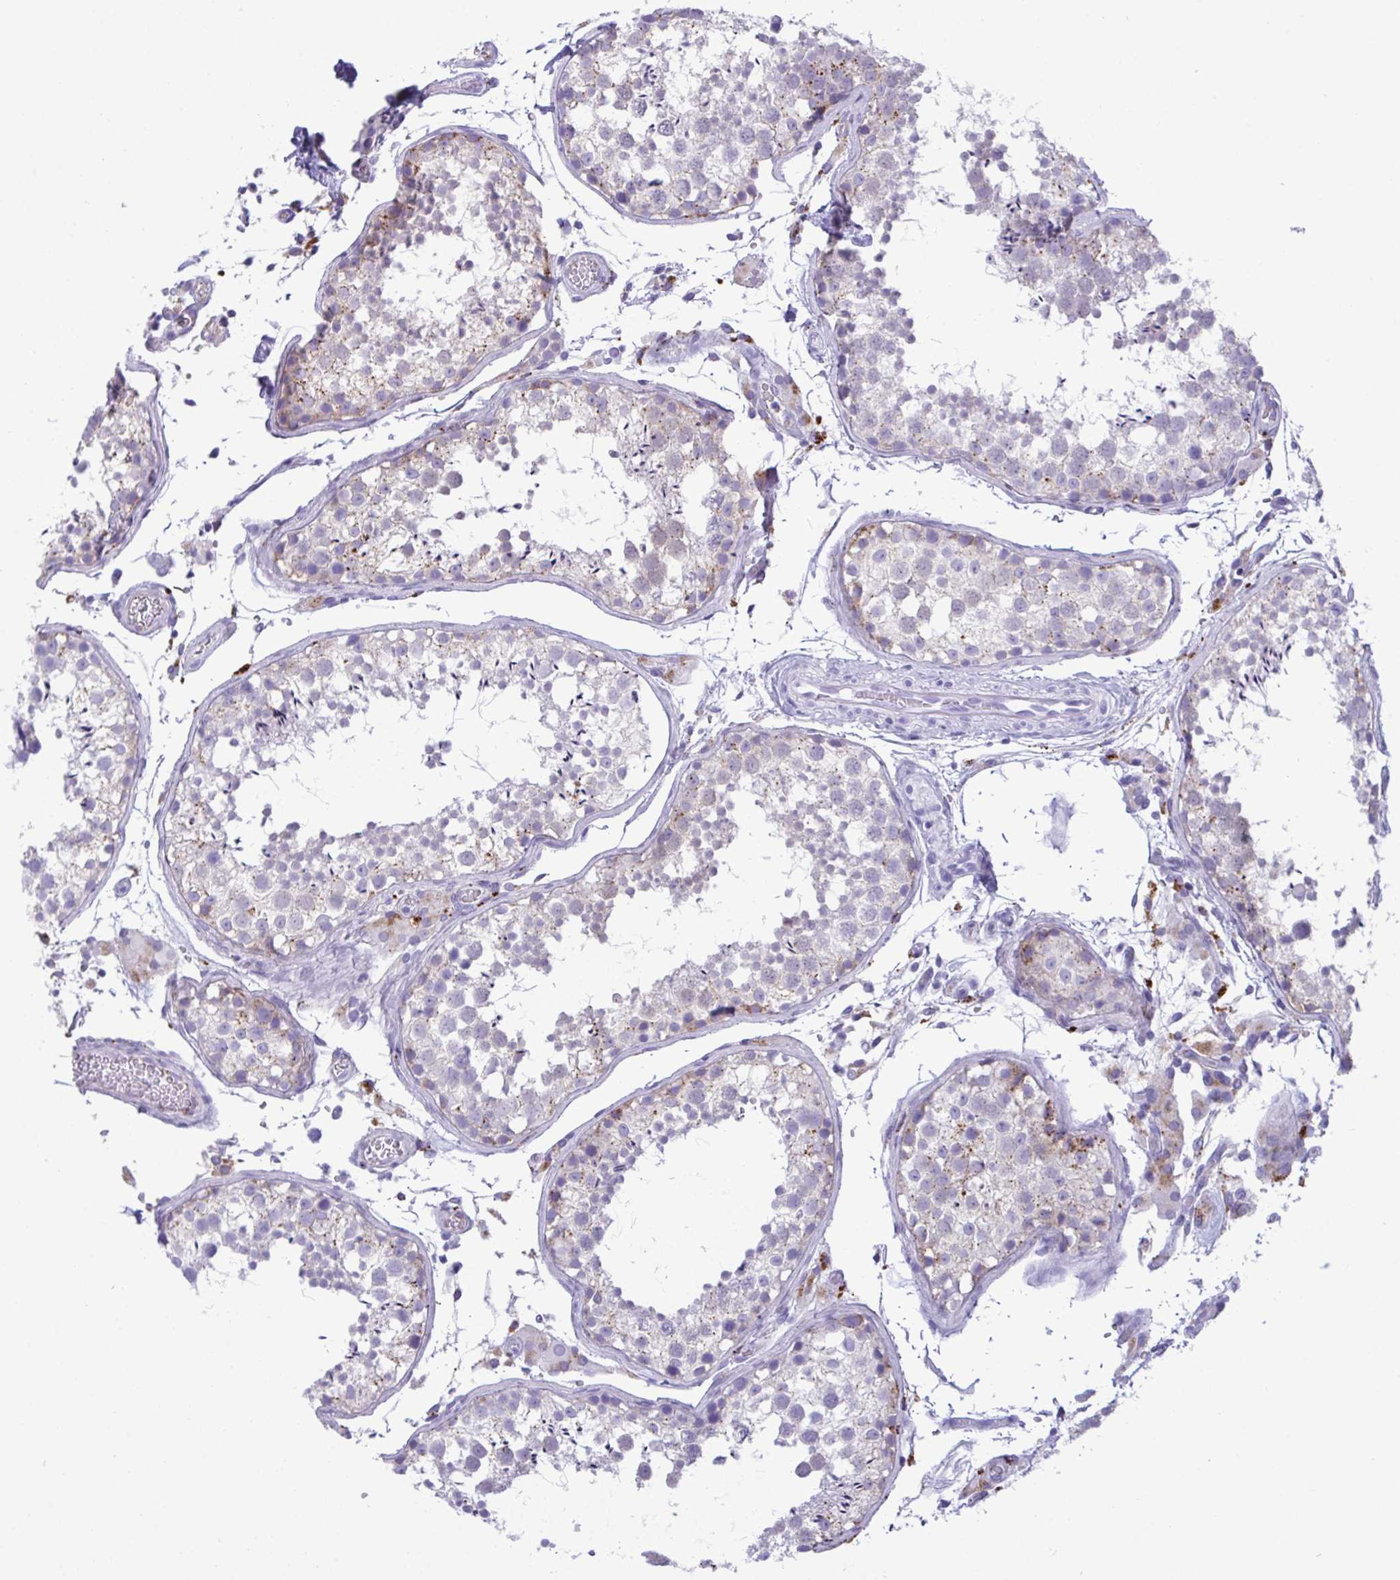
{"staining": {"intensity": "moderate", "quantity": "<25%", "location": "cytoplasmic/membranous"}, "tissue": "testis", "cell_type": "Cells in seminiferous ducts", "image_type": "normal", "snomed": [{"axis": "morphology", "description": "Normal tissue, NOS"}, {"axis": "topography", "description": "Testis"}], "caption": "About <25% of cells in seminiferous ducts in unremarkable human testis show moderate cytoplasmic/membranous protein staining as visualized by brown immunohistochemical staining.", "gene": "CPVL", "patient": {"sex": "male", "age": 29}}